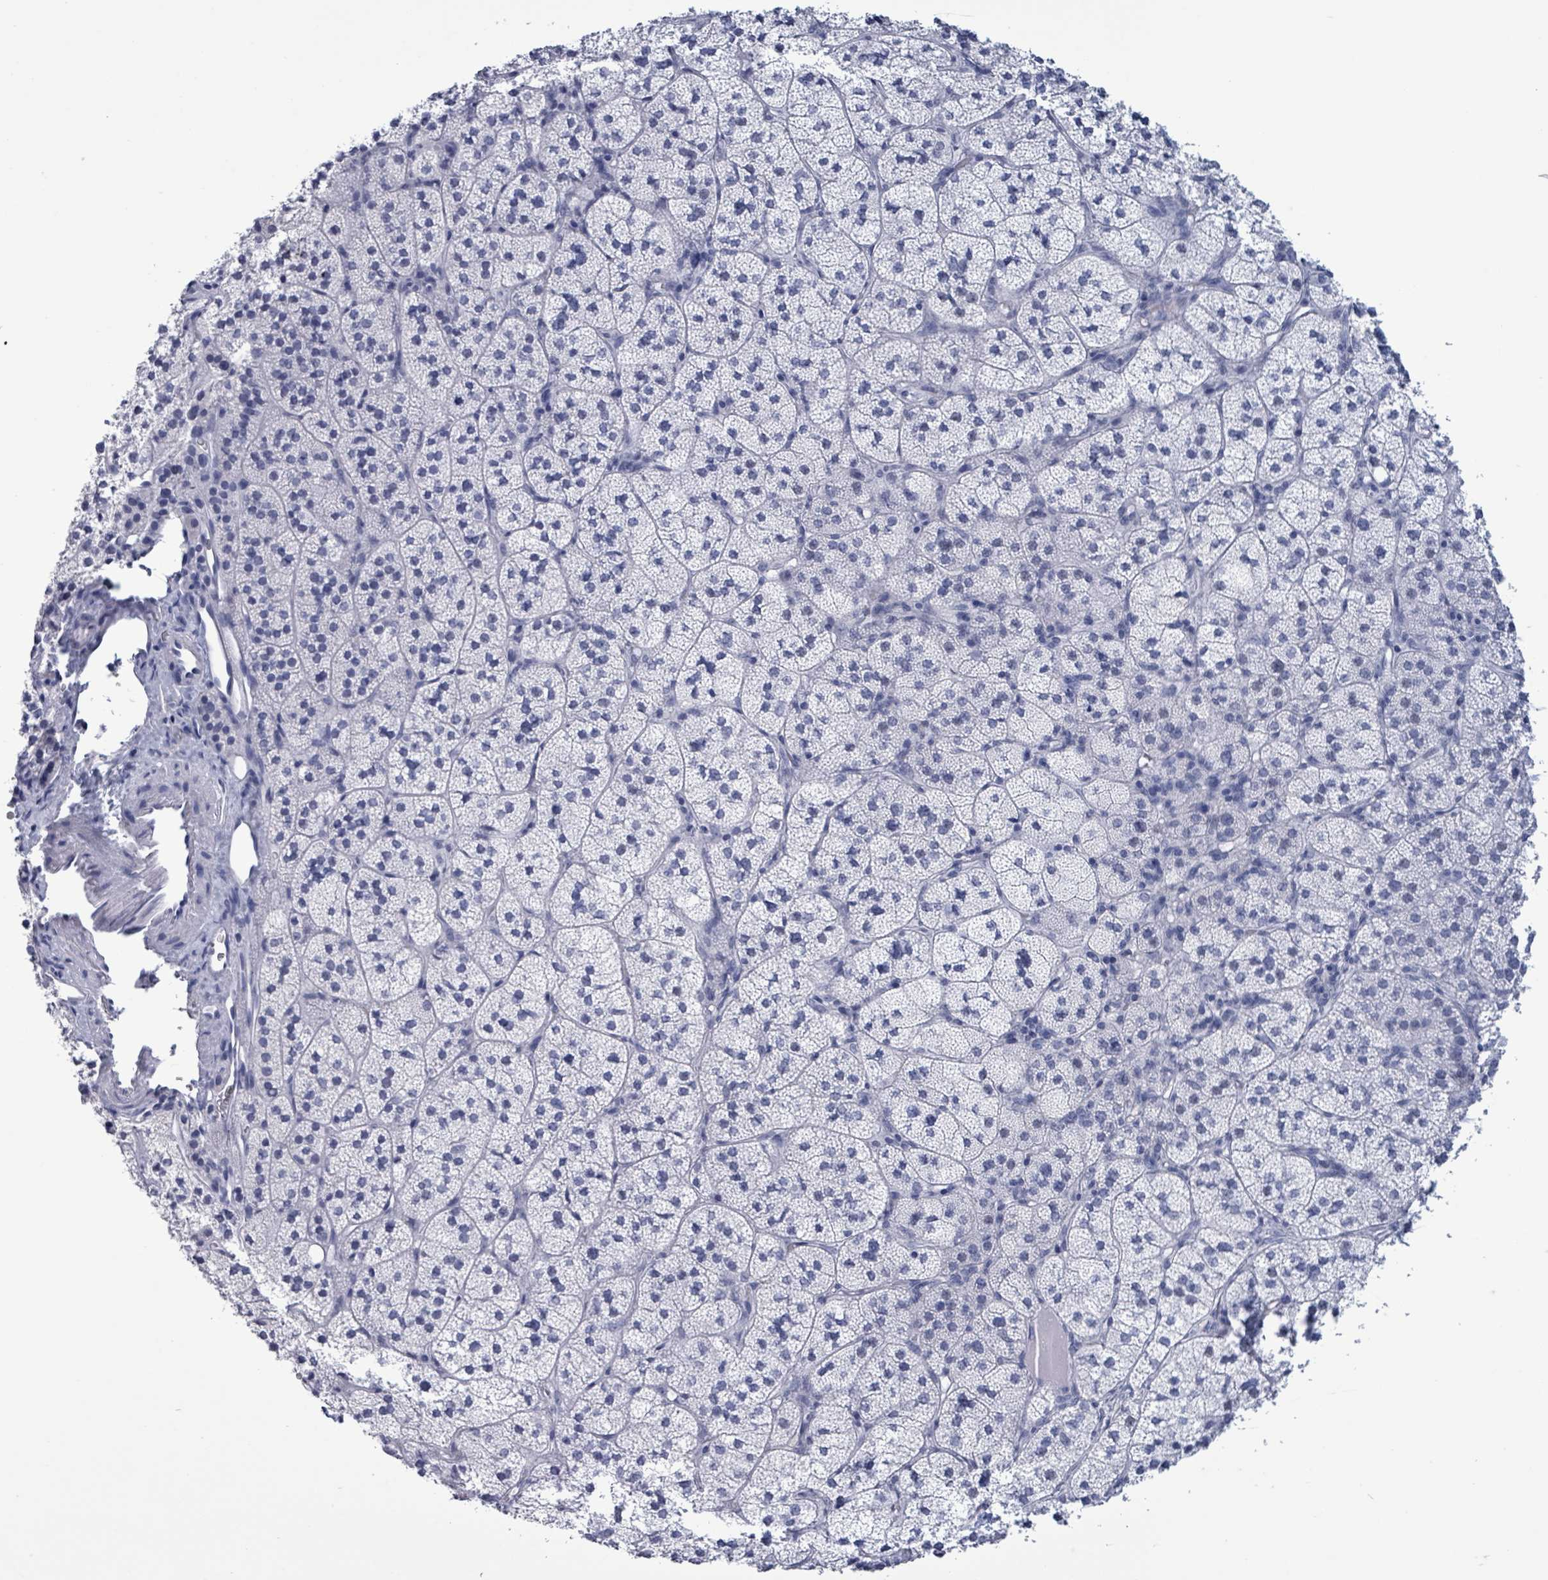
{"staining": {"intensity": "negative", "quantity": "none", "location": "none"}, "tissue": "adrenal gland", "cell_type": "Glandular cells", "image_type": "normal", "snomed": [{"axis": "morphology", "description": "Normal tissue, NOS"}, {"axis": "topography", "description": "Adrenal gland"}], "caption": "There is no significant expression in glandular cells of adrenal gland. (Stains: DAB immunohistochemistry with hematoxylin counter stain, Microscopy: brightfield microscopy at high magnification).", "gene": "NKX2", "patient": {"sex": "female", "age": 58}}